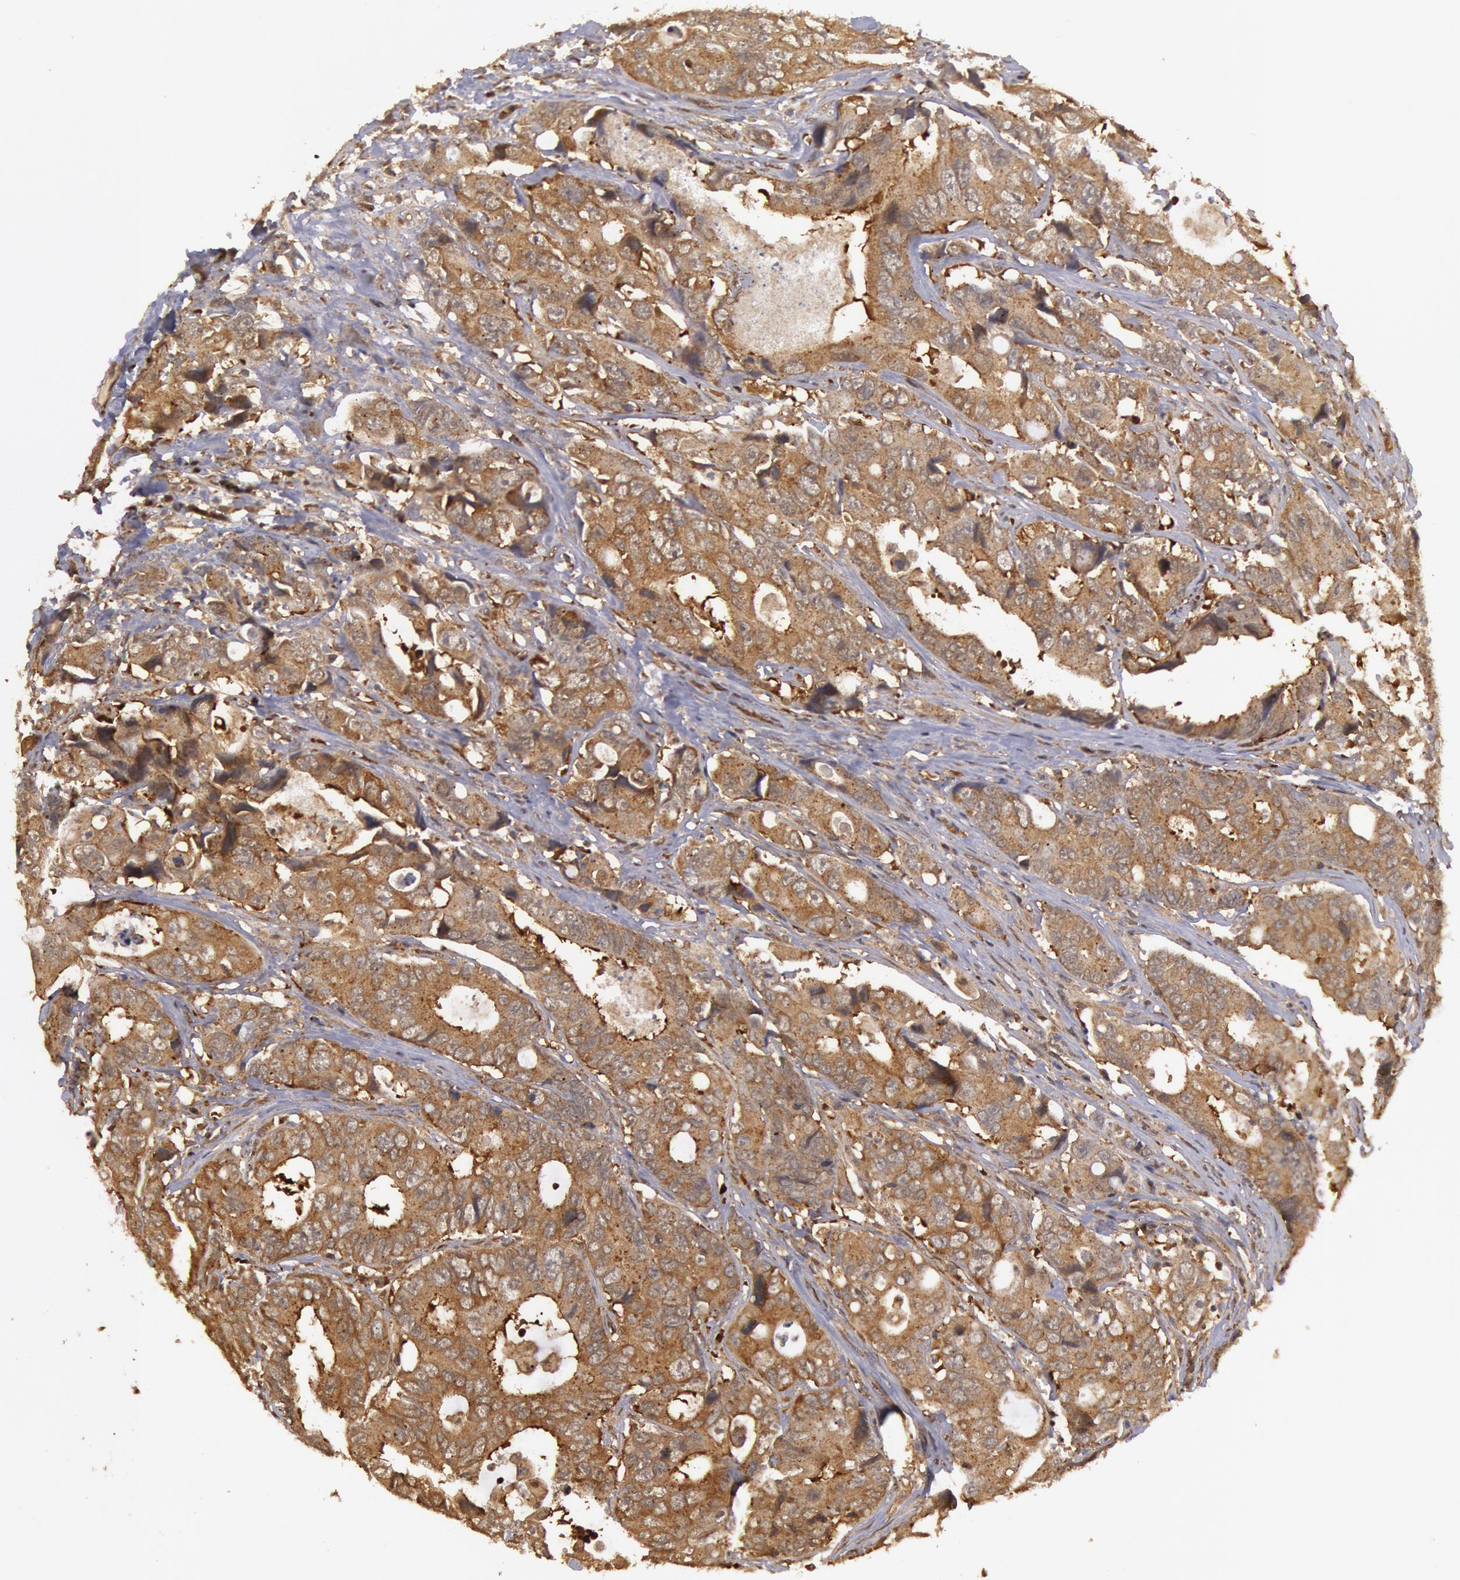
{"staining": {"intensity": "moderate", "quantity": ">75%", "location": "cytoplasmic/membranous"}, "tissue": "colorectal cancer", "cell_type": "Tumor cells", "image_type": "cancer", "snomed": [{"axis": "morphology", "description": "Adenocarcinoma, NOS"}, {"axis": "topography", "description": "Rectum"}], "caption": "A histopathology image of human adenocarcinoma (colorectal) stained for a protein reveals moderate cytoplasmic/membranous brown staining in tumor cells. The protein of interest is shown in brown color, while the nuclei are stained blue.", "gene": "USP14", "patient": {"sex": "female", "age": 67}}